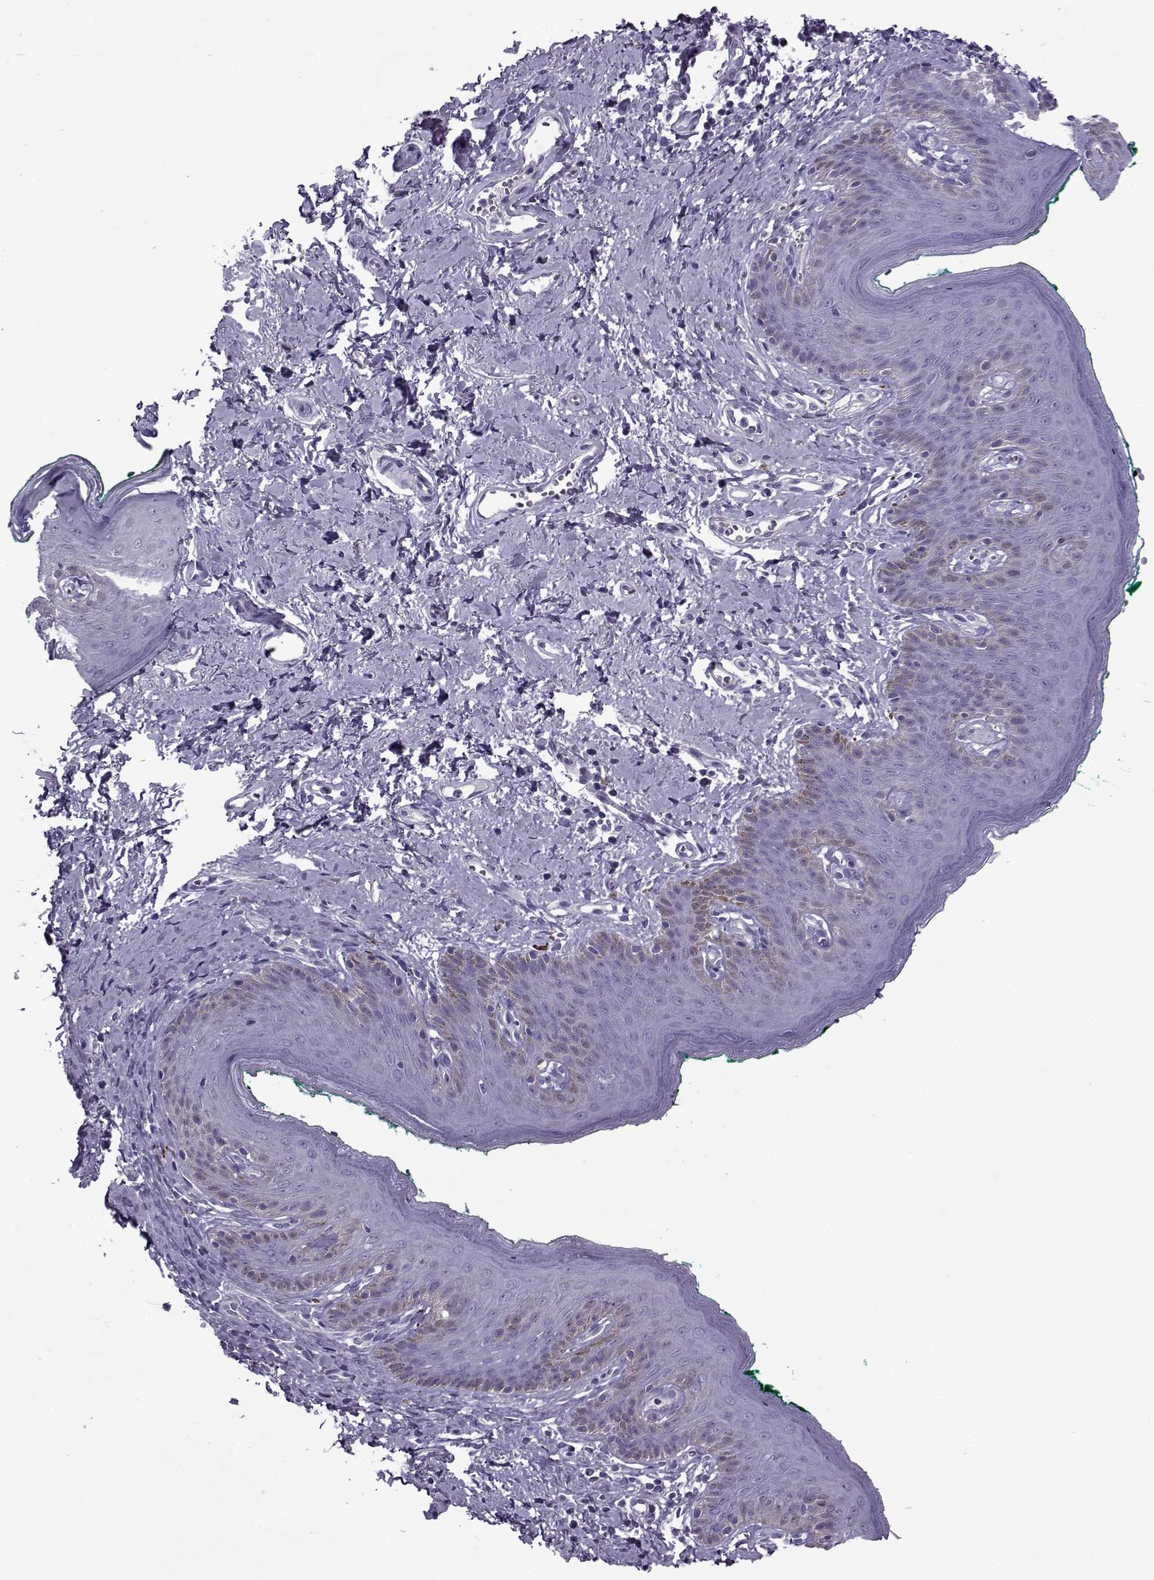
{"staining": {"intensity": "weak", "quantity": "<25%", "location": "cytoplasmic/membranous"}, "tissue": "skin", "cell_type": "Epidermal cells", "image_type": "normal", "snomed": [{"axis": "morphology", "description": "Normal tissue, NOS"}, {"axis": "topography", "description": "Vulva"}], "caption": "Photomicrograph shows no significant protein staining in epidermal cells of benign skin.", "gene": "OIP5", "patient": {"sex": "female", "age": 66}}